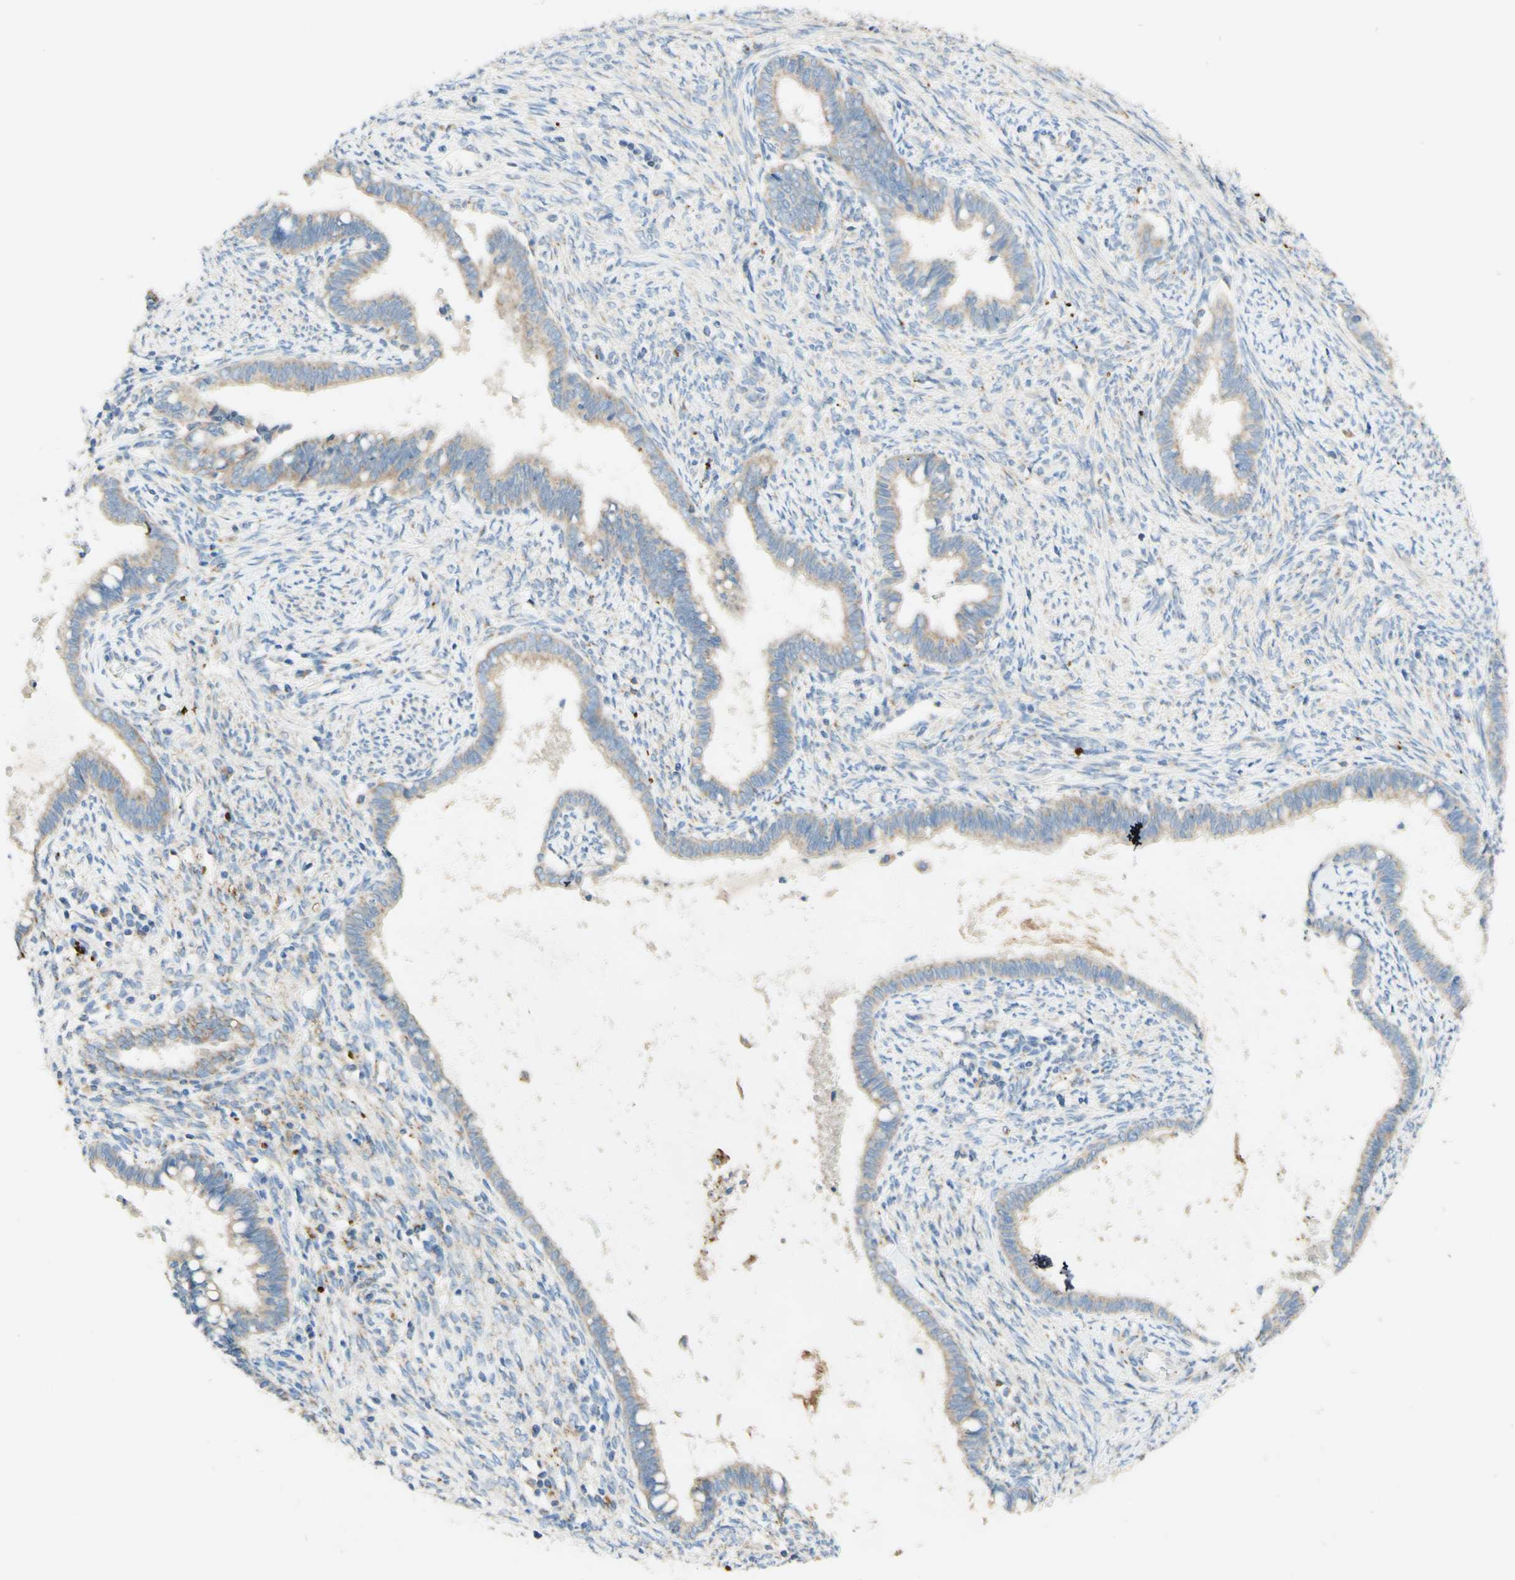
{"staining": {"intensity": "weak", "quantity": ">75%", "location": "cytoplasmic/membranous"}, "tissue": "cervical cancer", "cell_type": "Tumor cells", "image_type": "cancer", "snomed": [{"axis": "morphology", "description": "Adenocarcinoma, NOS"}, {"axis": "topography", "description": "Cervix"}], "caption": "Cervical cancer tissue displays weak cytoplasmic/membranous staining in approximately >75% of tumor cells, visualized by immunohistochemistry.", "gene": "ARMC10", "patient": {"sex": "female", "age": 44}}